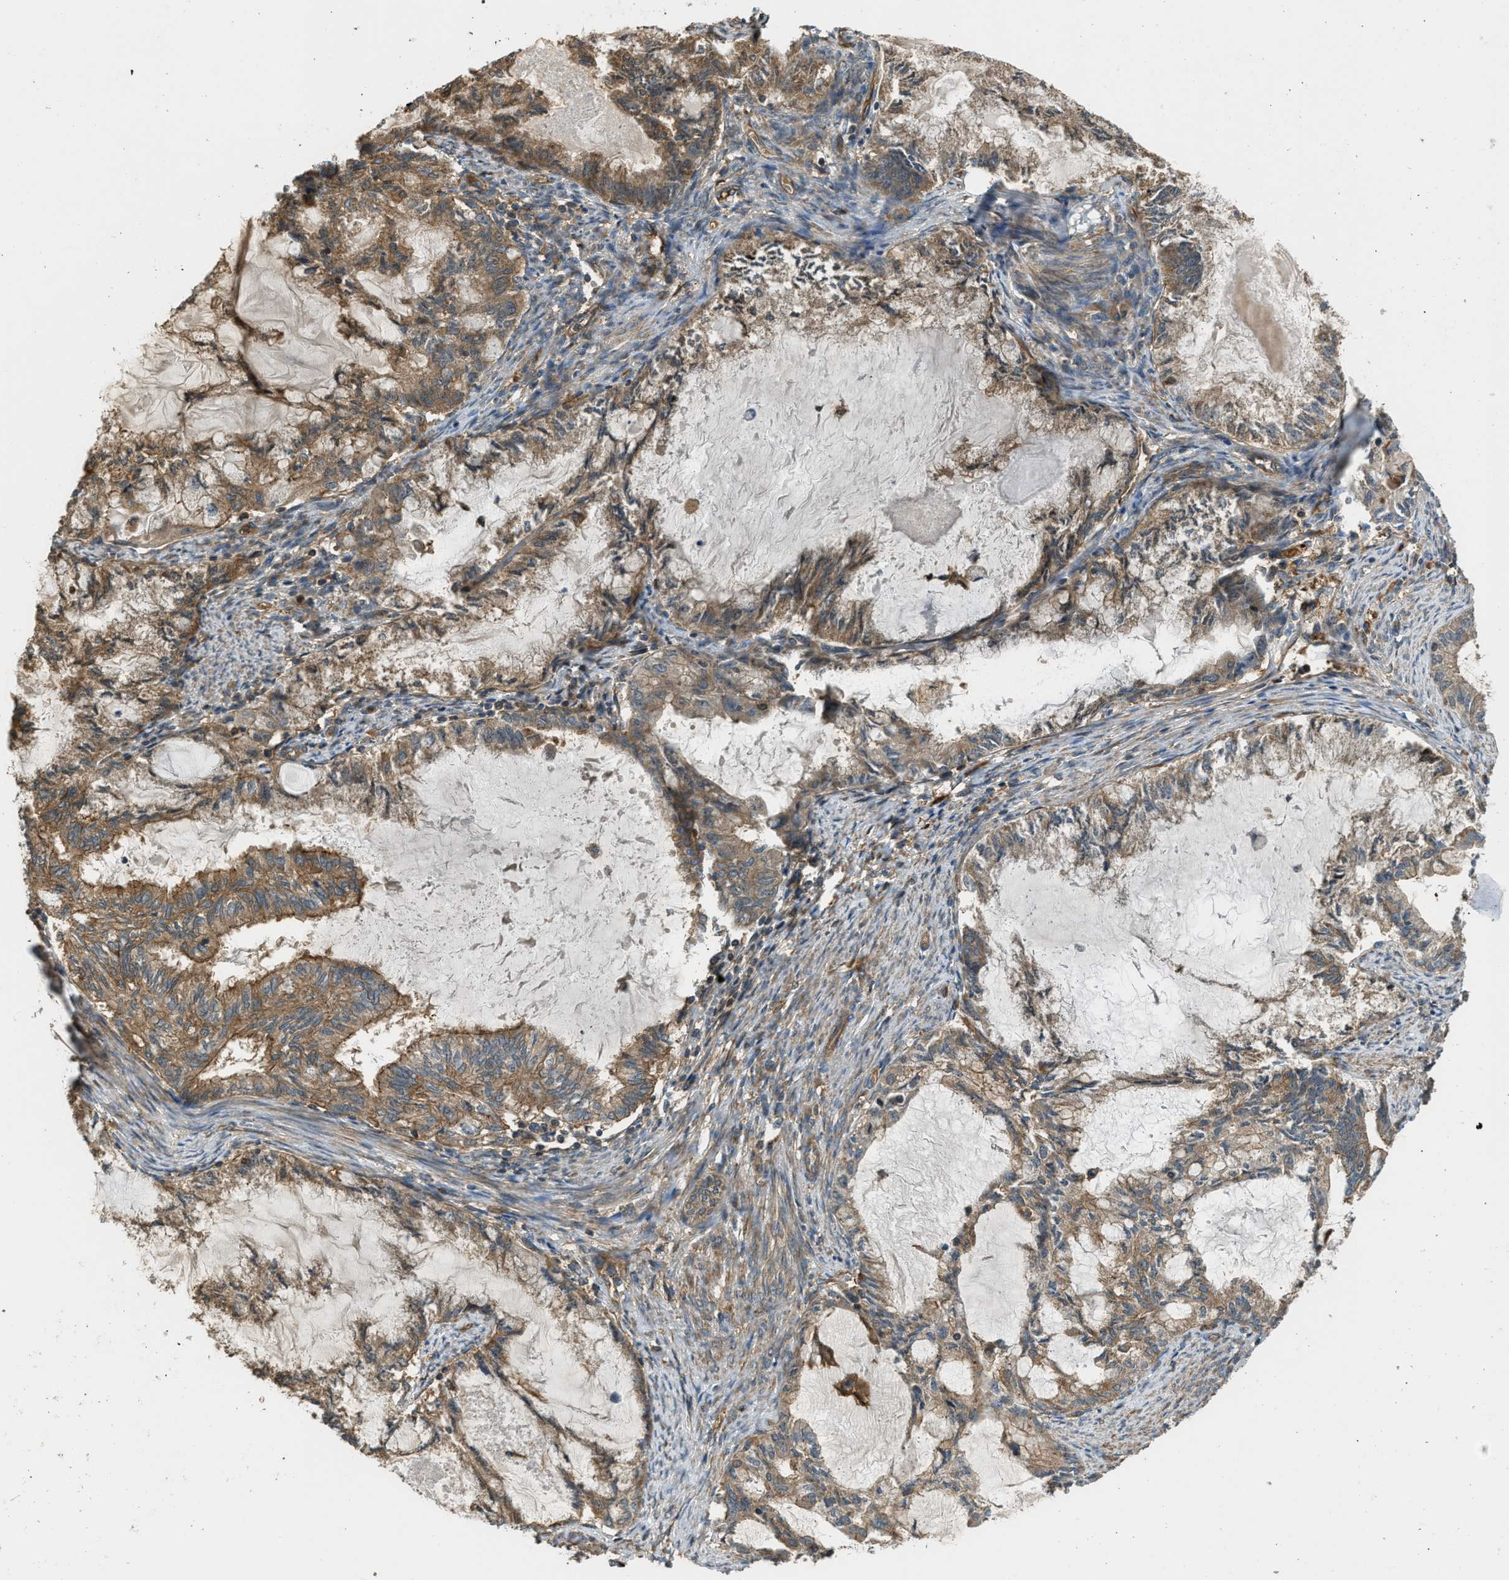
{"staining": {"intensity": "moderate", "quantity": ">75%", "location": "cytoplasmic/membranous"}, "tissue": "endometrial cancer", "cell_type": "Tumor cells", "image_type": "cancer", "snomed": [{"axis": "morphology", "description": "Adenocarcinoma, NOS"}, {"axis": "topography", "description": "Endometrium"}], "caption": "Immunohistochemical staining of human adenocarcinoma (endometrial) reveals moderate cytoplasmic/membranous protein positivity in approximately >75% of tumor cells. (DAB IHC with brightfield microscopy, high magnification).", "gene": "BAG4", "patient": {"sex": "female", "age": 86}}